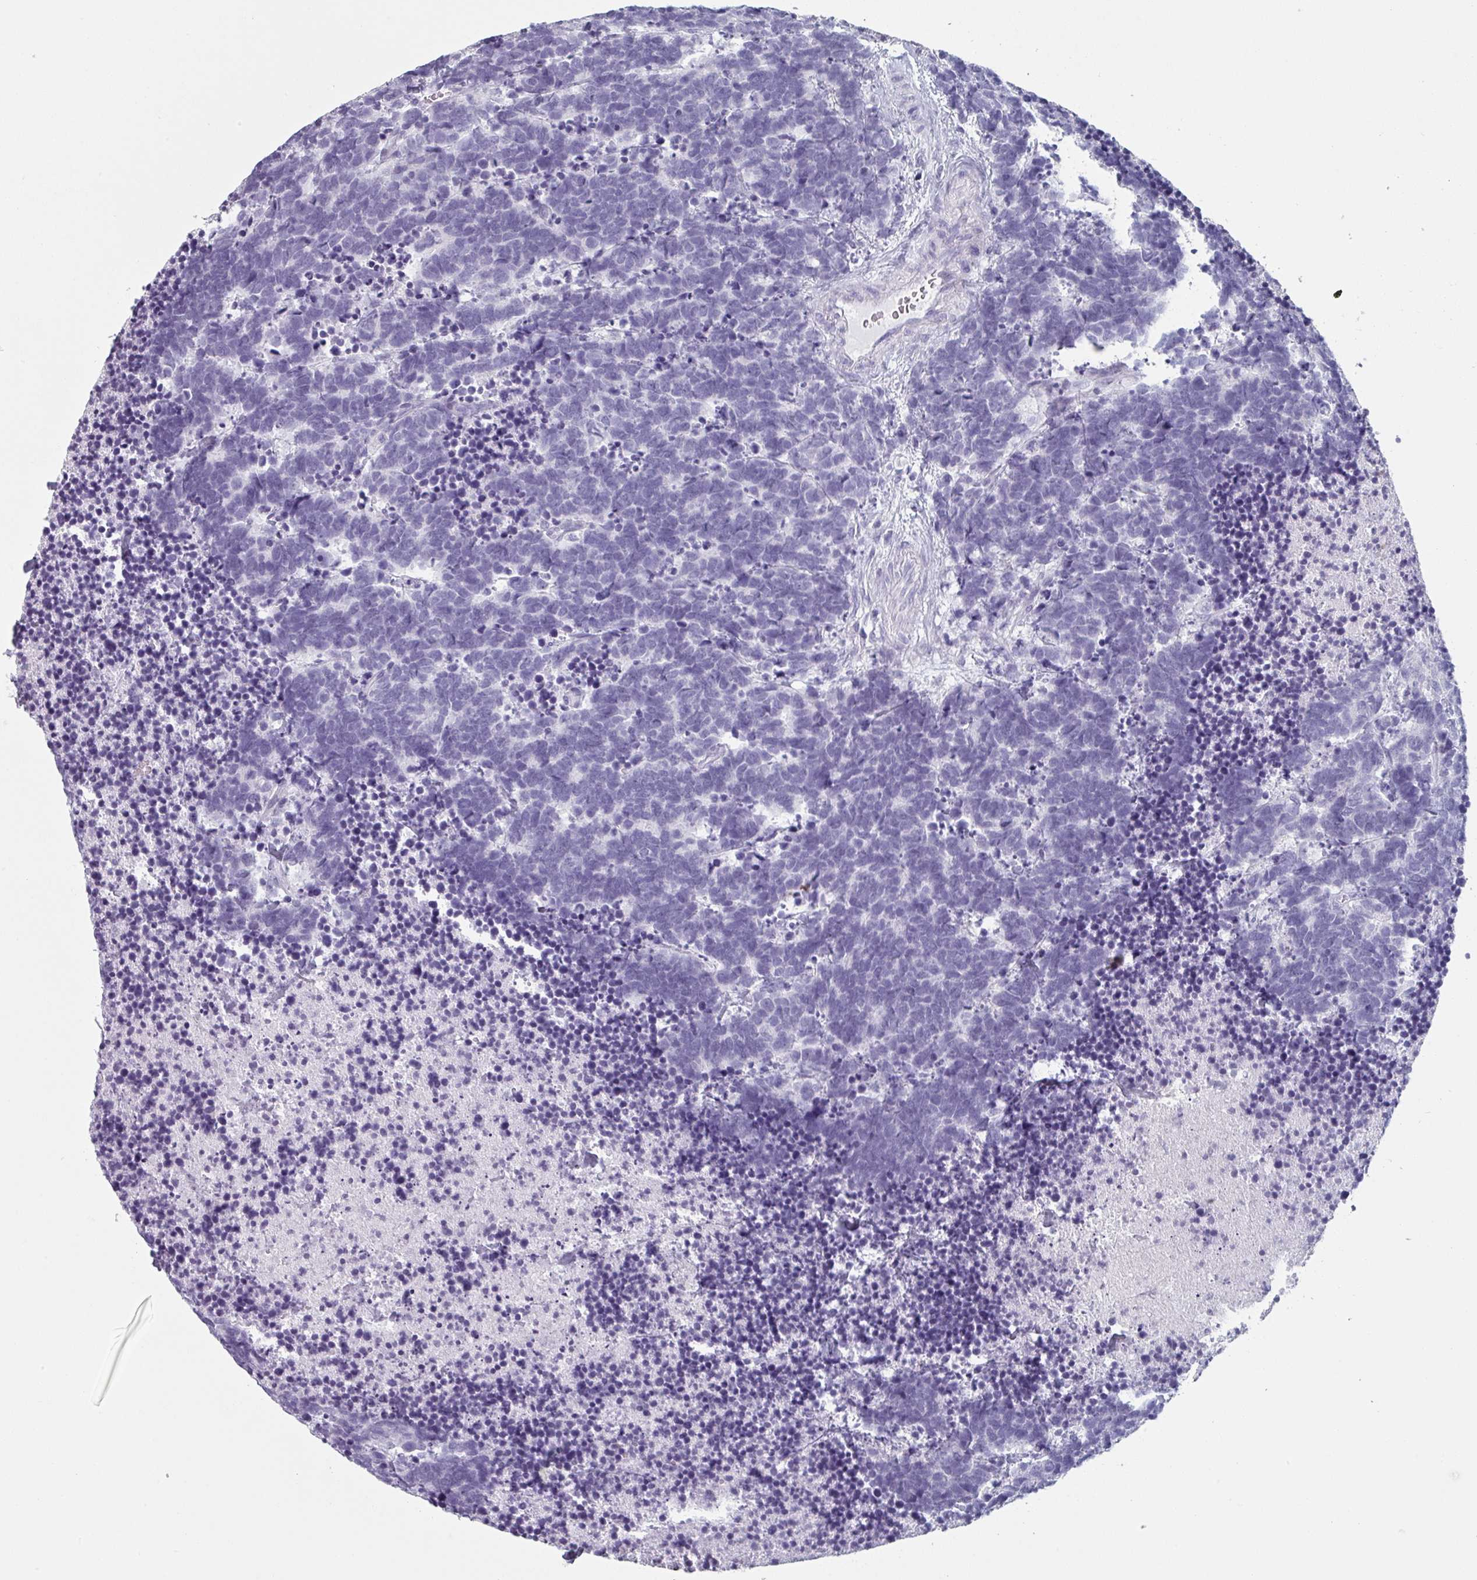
{"staining": {"intensity": "negative", "quantity": "none", "location": "none"}, "tissue": "carcinoid", "cell_type": "Tumor cells", "image_type": "cancer", "snomed": [{"axis": "morphology", "description": "Carcinoma, NOS"}, {"axis": "morphology", "description": "Carcinoid, malignant, NOS"}, {"axis": "topography", "description": "Urinary bladder"}], "caption": "DAB immunohistochemical staining of carcinoid shows no significant staining in tumor cells.", "gene": "SLC35G2", "patient": {"sex": "male", "age": 57}}